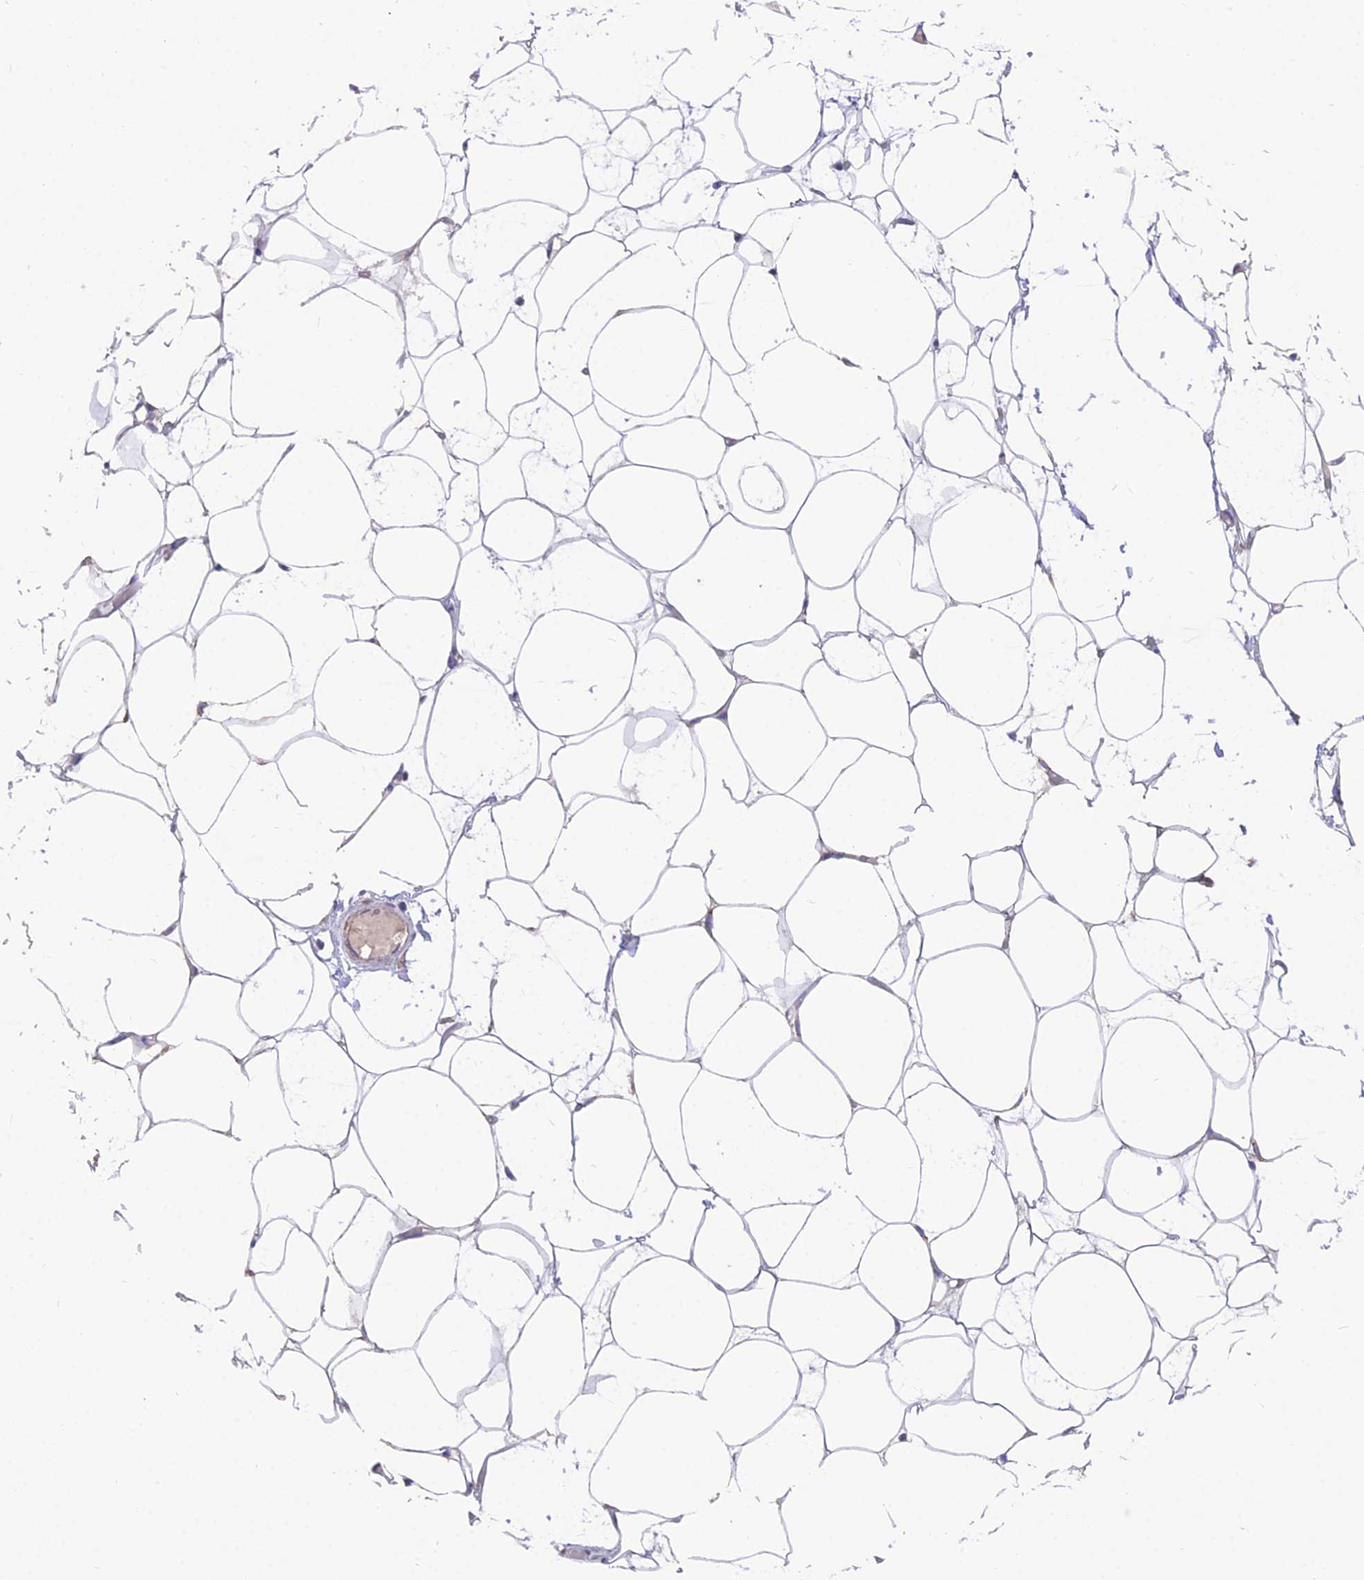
{"staining": {"intensity": "moderate", "quantity": ">75%", "location": "cytoplasmic/membranous"}, "tissue": "adipose tissue", "cell_type": "Adipocytes", "image_type": "normal", "snomed": [{"axis": "morphology", "description": "Normal tissue, NOS"}, {"axis": "topography", "description": "Breast"}], "caption": "Immunohistochemistry of benign human adipose tissue demonstrates medium levels of moderate cytoplasmic/membranous staining in approximately >75% of adipocytes.", "gene": "TIGD6", "patient": {"sex": "female", "age": 23}}